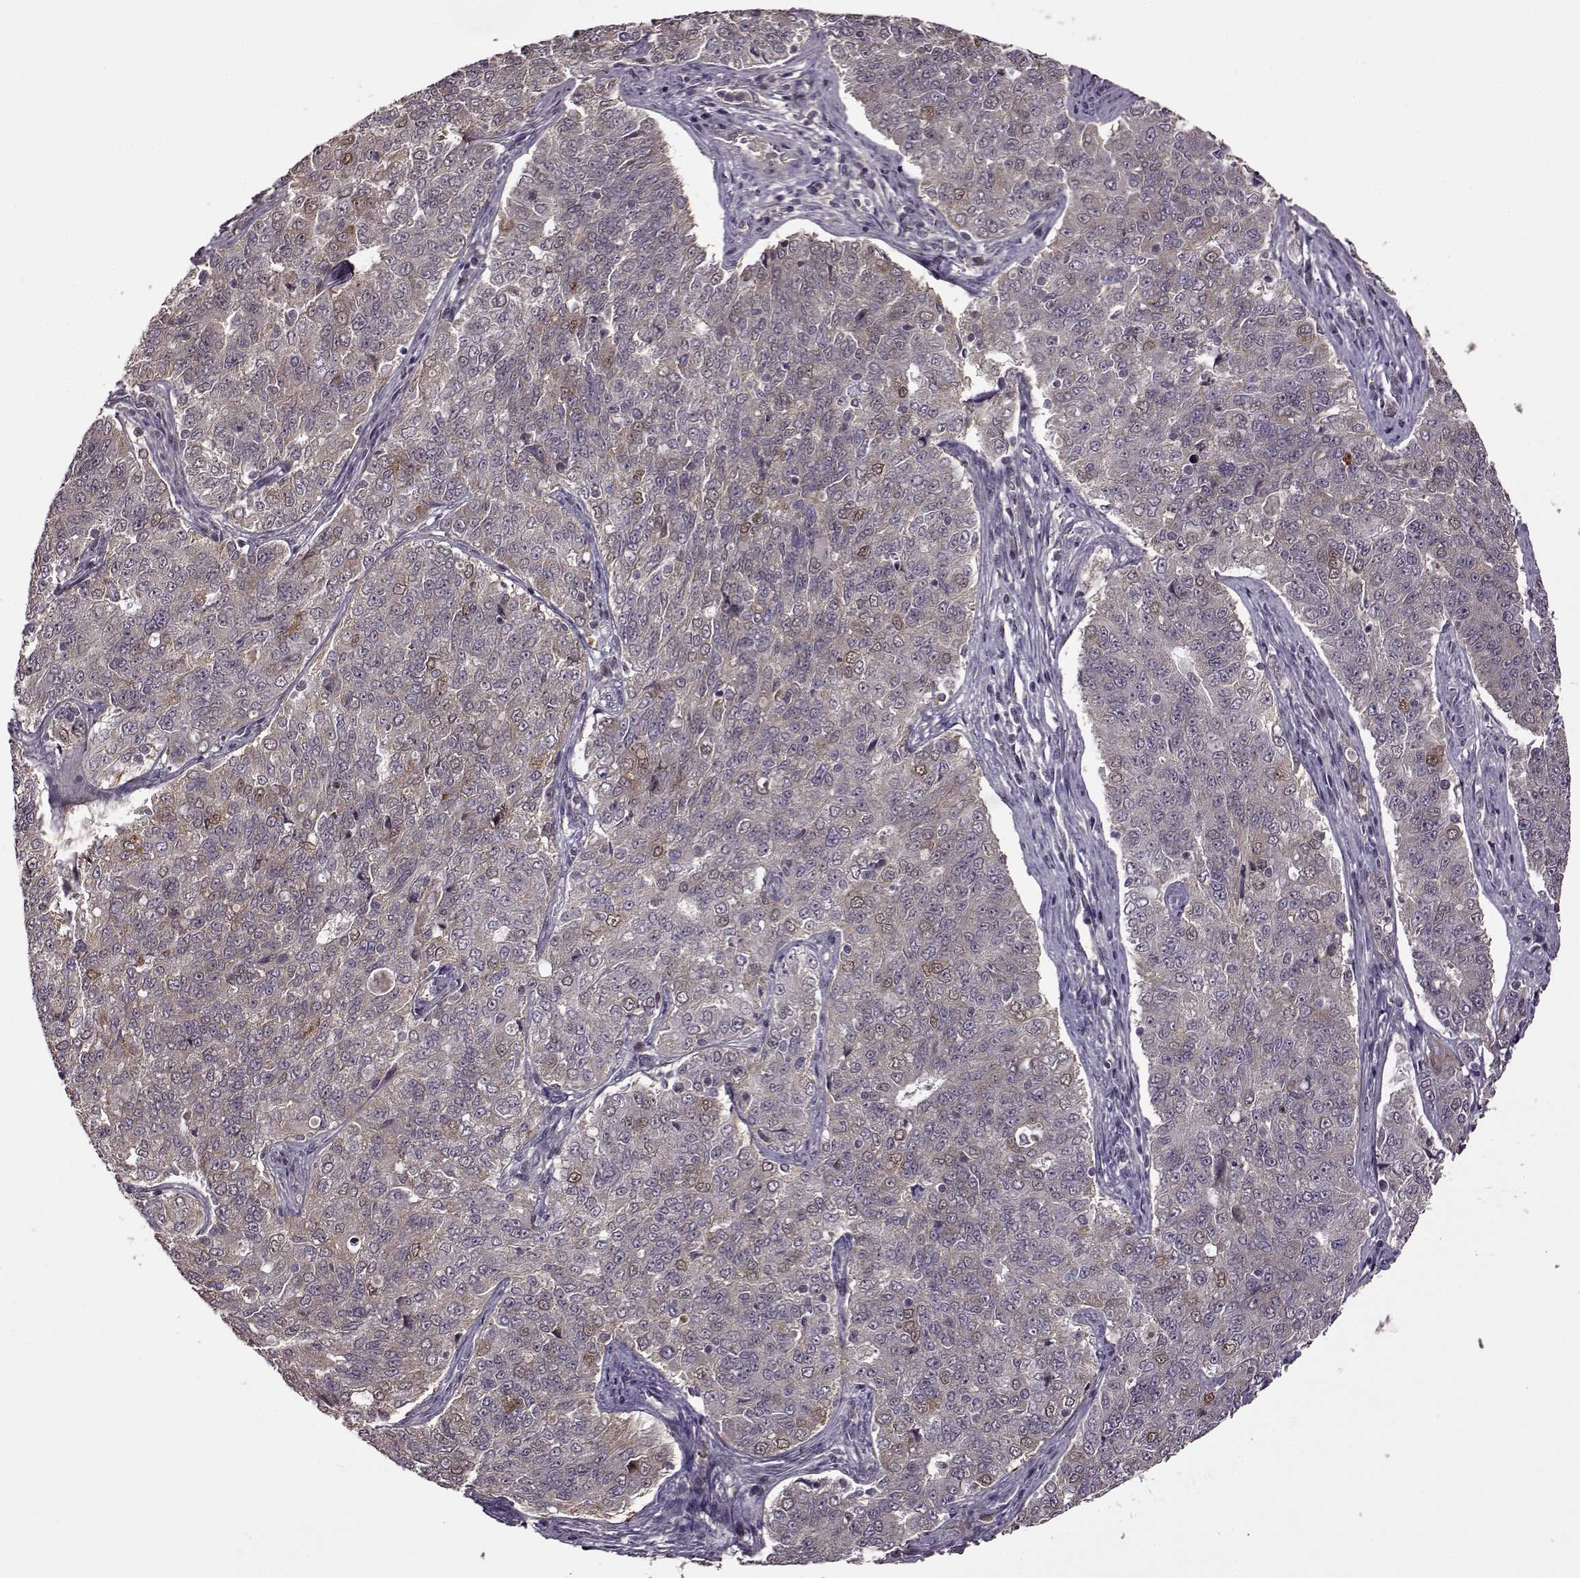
{"staining": {"intensity": "moderate", "quantity": "<25%", "location": "cytoplasmic/membranous"}, "tissue": "endometrial cancer", "cell_type": "Tumor cells", "image_type": "cancer", "snomed": [{"axis": "morphology", "description": "Adenocarcinoma, NOS"}, {"axis": "topography", "description": "Endometrium"}], "caption": "The immunohistochemical stain labels moderate cytoplasmic/membranous positivity in tumor cells of endometrial cancer tissue.", "gene": "MAIP1", "patient": {"sex": "female", "age": 43}}